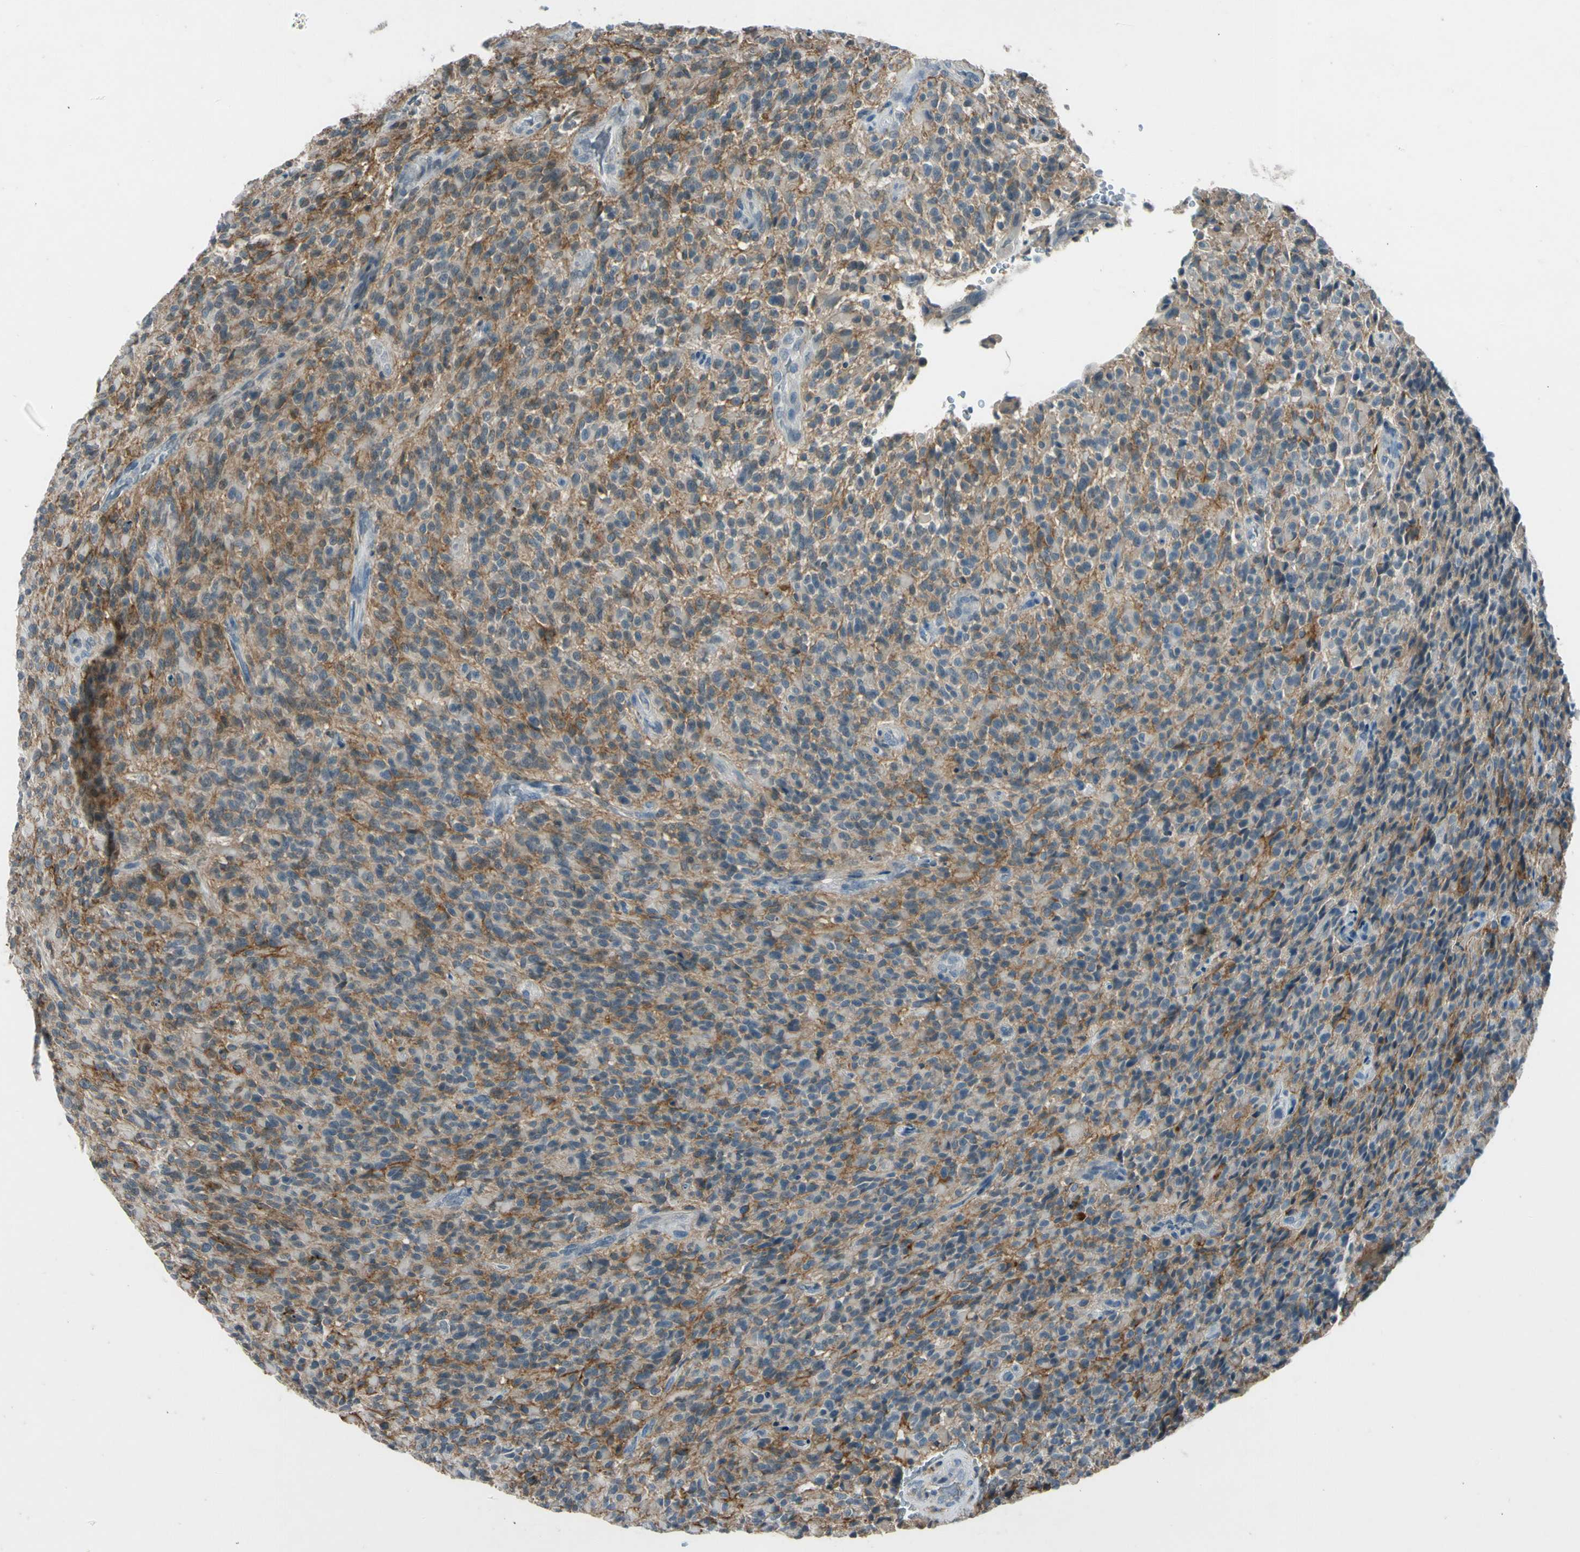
{"staining": {"intensity": "negative", "quantity": "none", "location": "none"}, "tissue": "glioma", "cell_type": "Tumor cells", "image_type": "cancer", "snomed": [{"axis": "morphology", "description": "Glioma, malignant, High grade"}, {"axis": "topography", "description": "Brain"}], "caption": "DAB (3,3'-diaminobenzidine) immunohistochemical staining of glioma shows no significant staining in tumor cells.", "gene": "PDPN", "patient": {"sex": "male", "age": 71}}